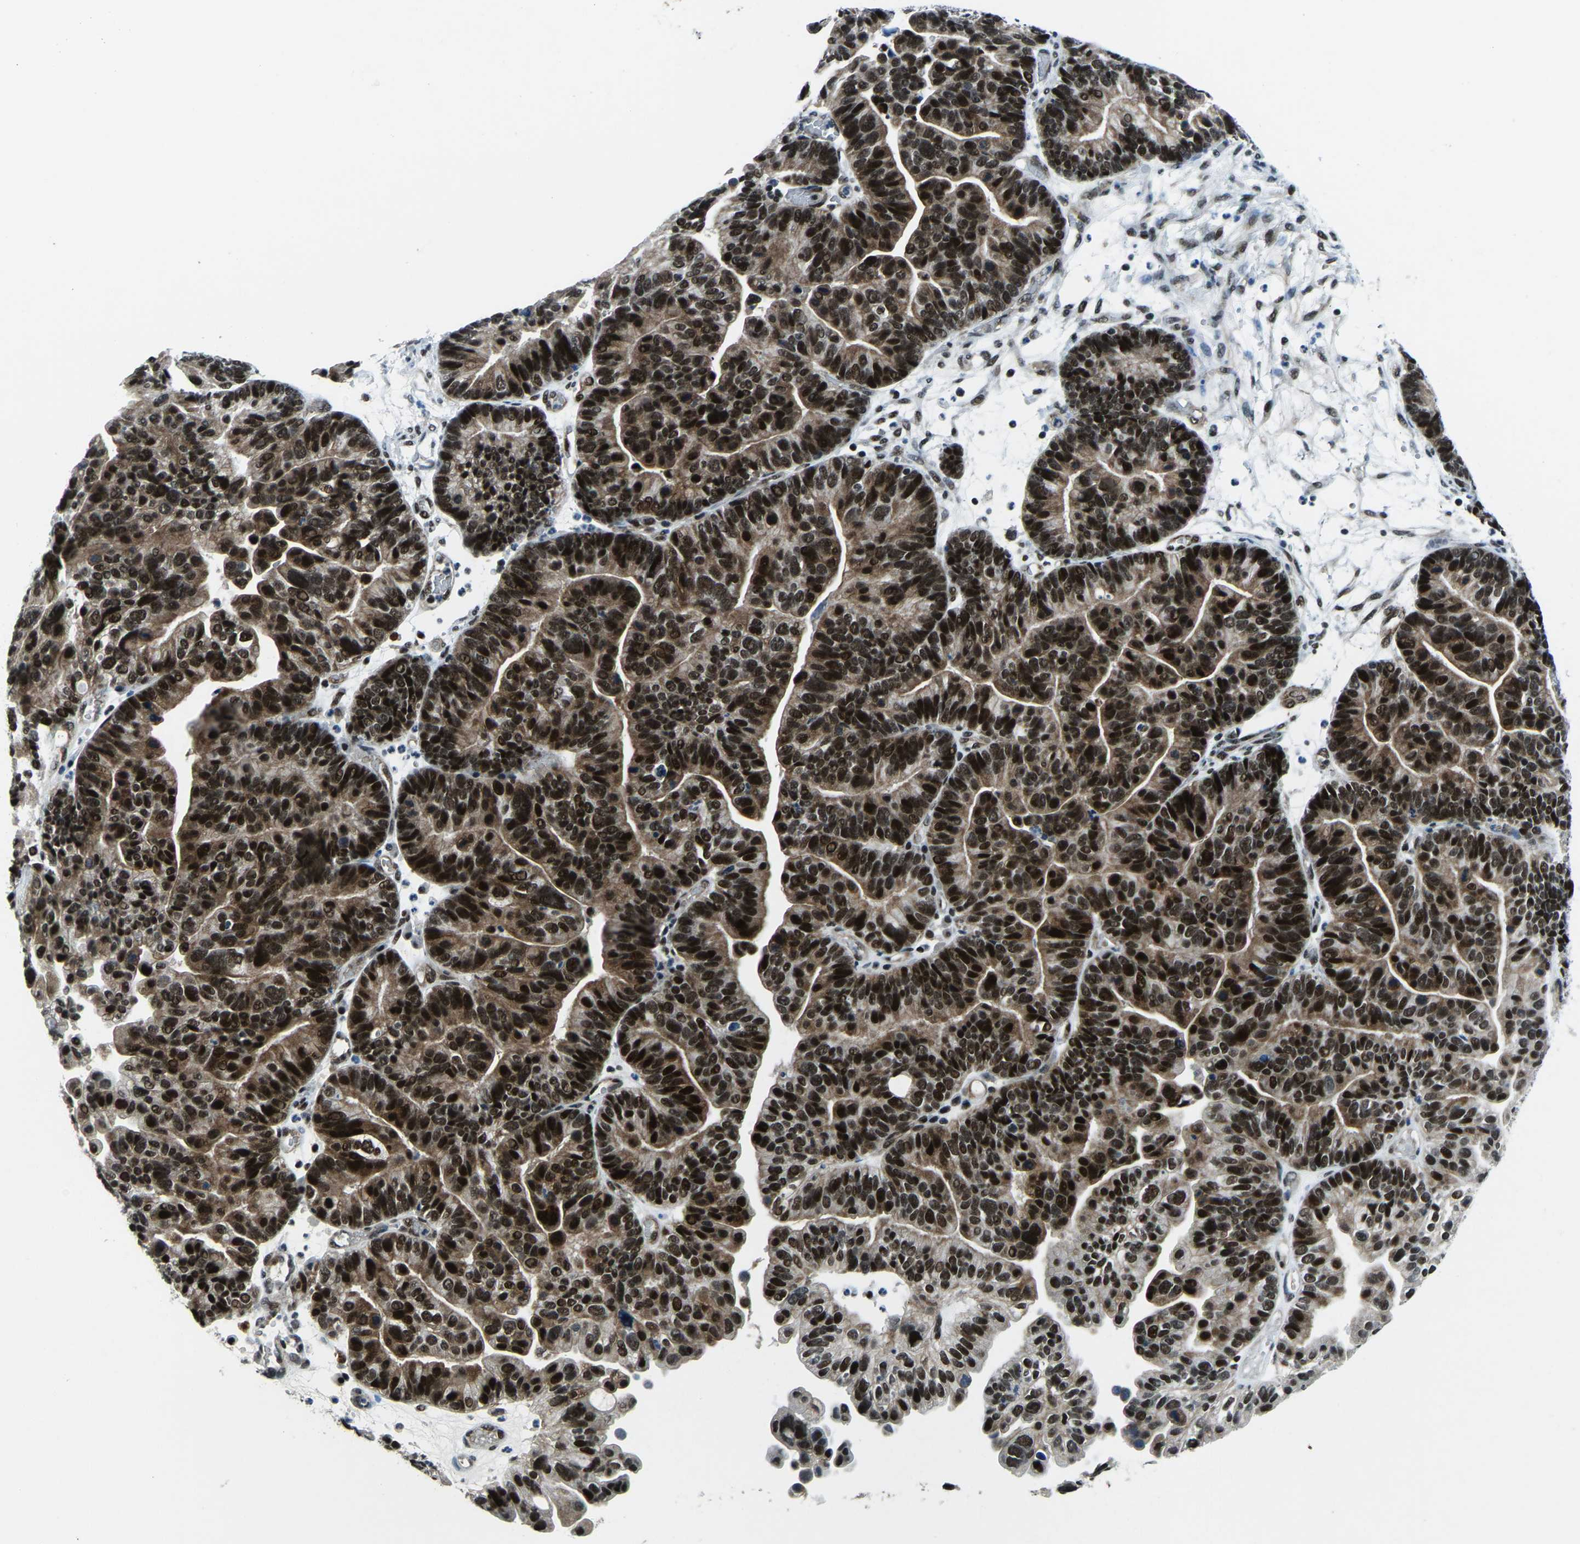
{"staining": {"intensity": "strong", "quantity": ">75%", "location": "cytoplasmic/membranous,nuclear"}, "tissue": "ovarian cancer", "cell_type": "Tumor cells", "image_type": "cancer", "snomed": [{"axis": "morphology", "description": "Cystadenocarcinoma, serous, NOS"}, {"axis": "topography", "description": "Ovary"}], "caption": "The micrograph displays a brown stain indicating the presence of a protein in the cytoplasmic/membranous and nuclear of tumor cells in serous cystadenocarcinoma (ovarian).", "gene": "PRCC", "patient": {"sex": "female", "age": 56}}